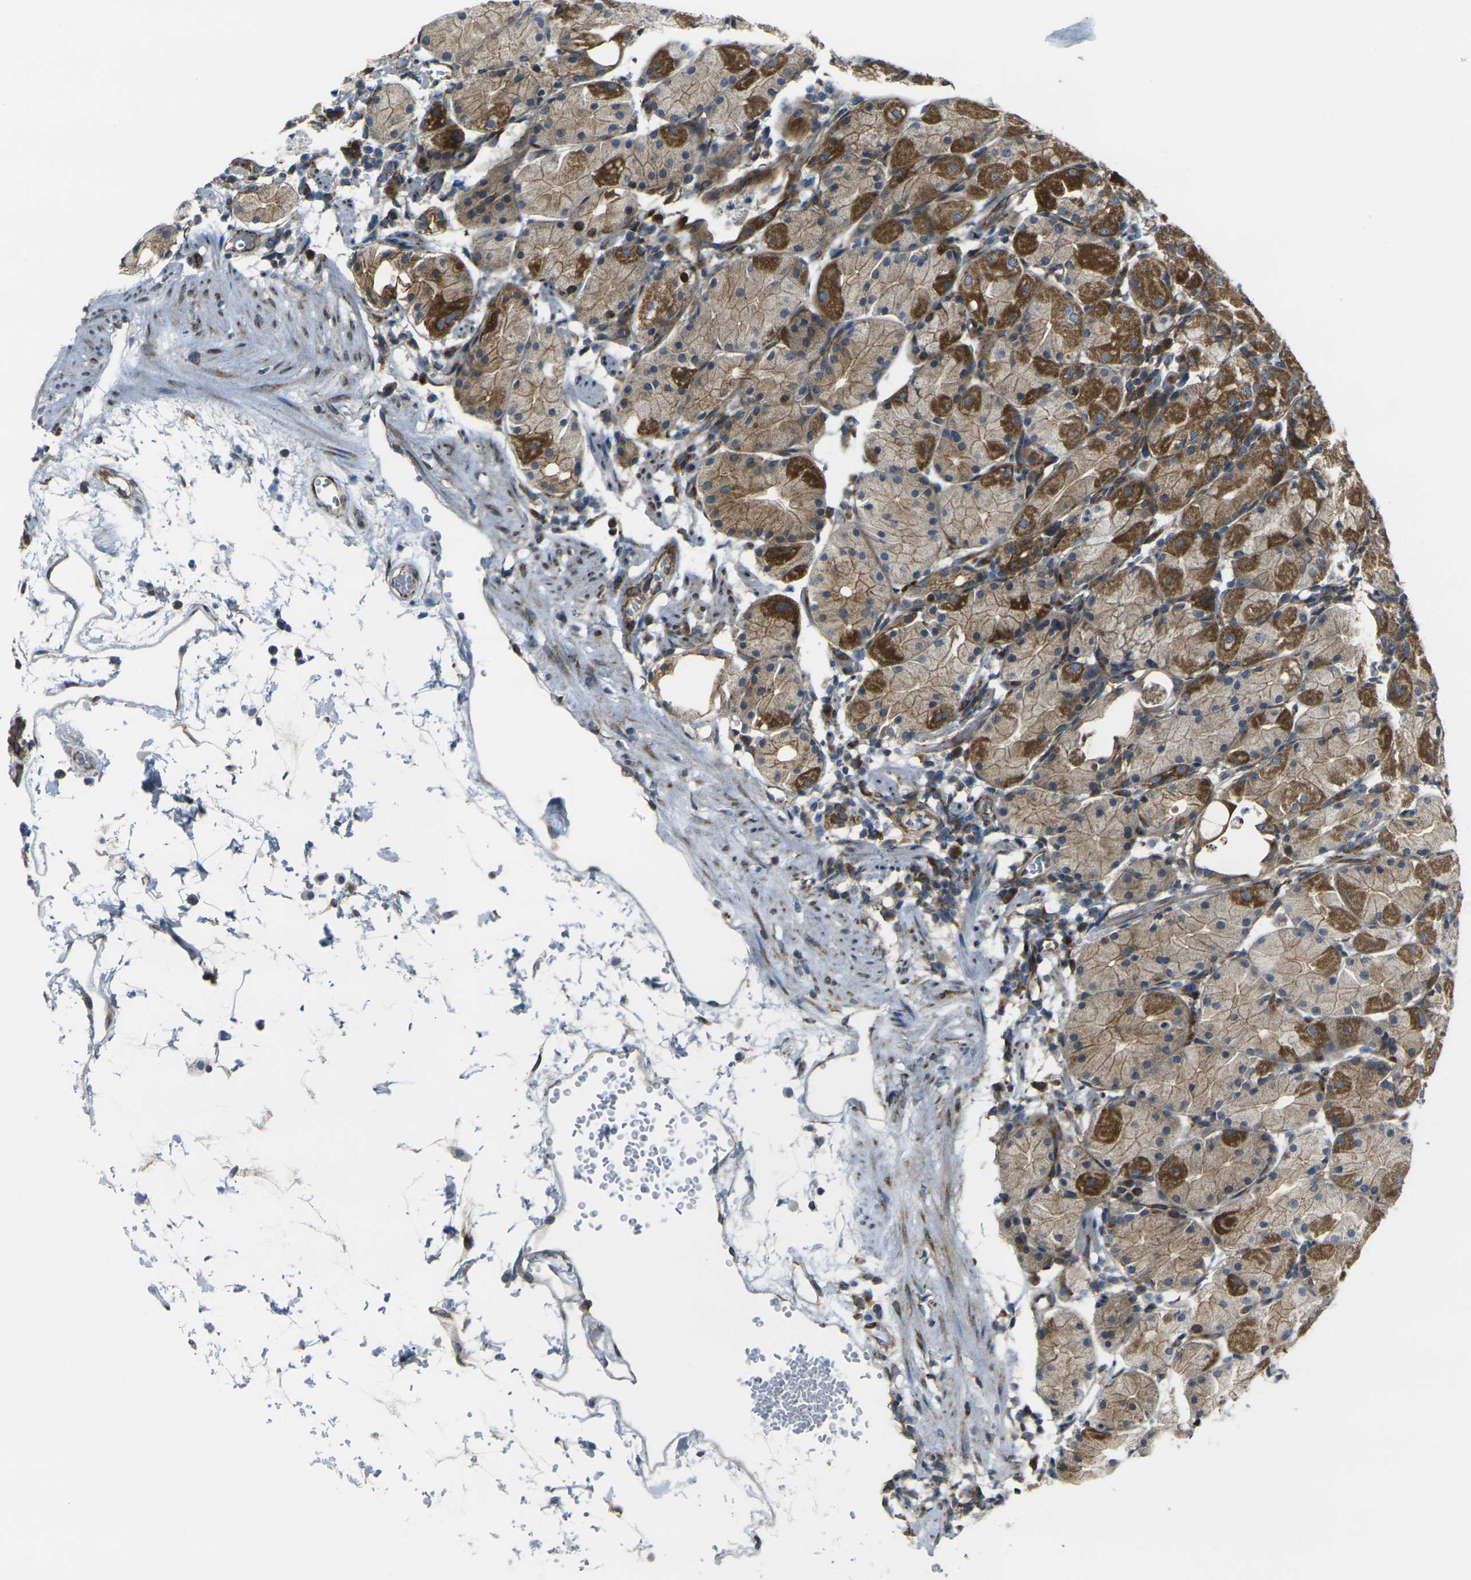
{"staining": {"intensity": "strong", "quantity": ">75%", "location": "cytoplasmic/membranous"}, "tissue": "stomach", "cell_type": "Glandular cells", "image_type": "normal", "snomed": [{"axis": "morphology", "description": "Normal tissue, NOS"}, {"axis": "topography", "description": "Stomach"}, {"axis": "topography", "description": "Stomach, lower"}], "caption": "Strong cytoplasmic/membranous expression is present in about >75% of glandular cells in normal stomach.", "gene": "CELSR2", "patient": {"sex": "female", "age": 75}}